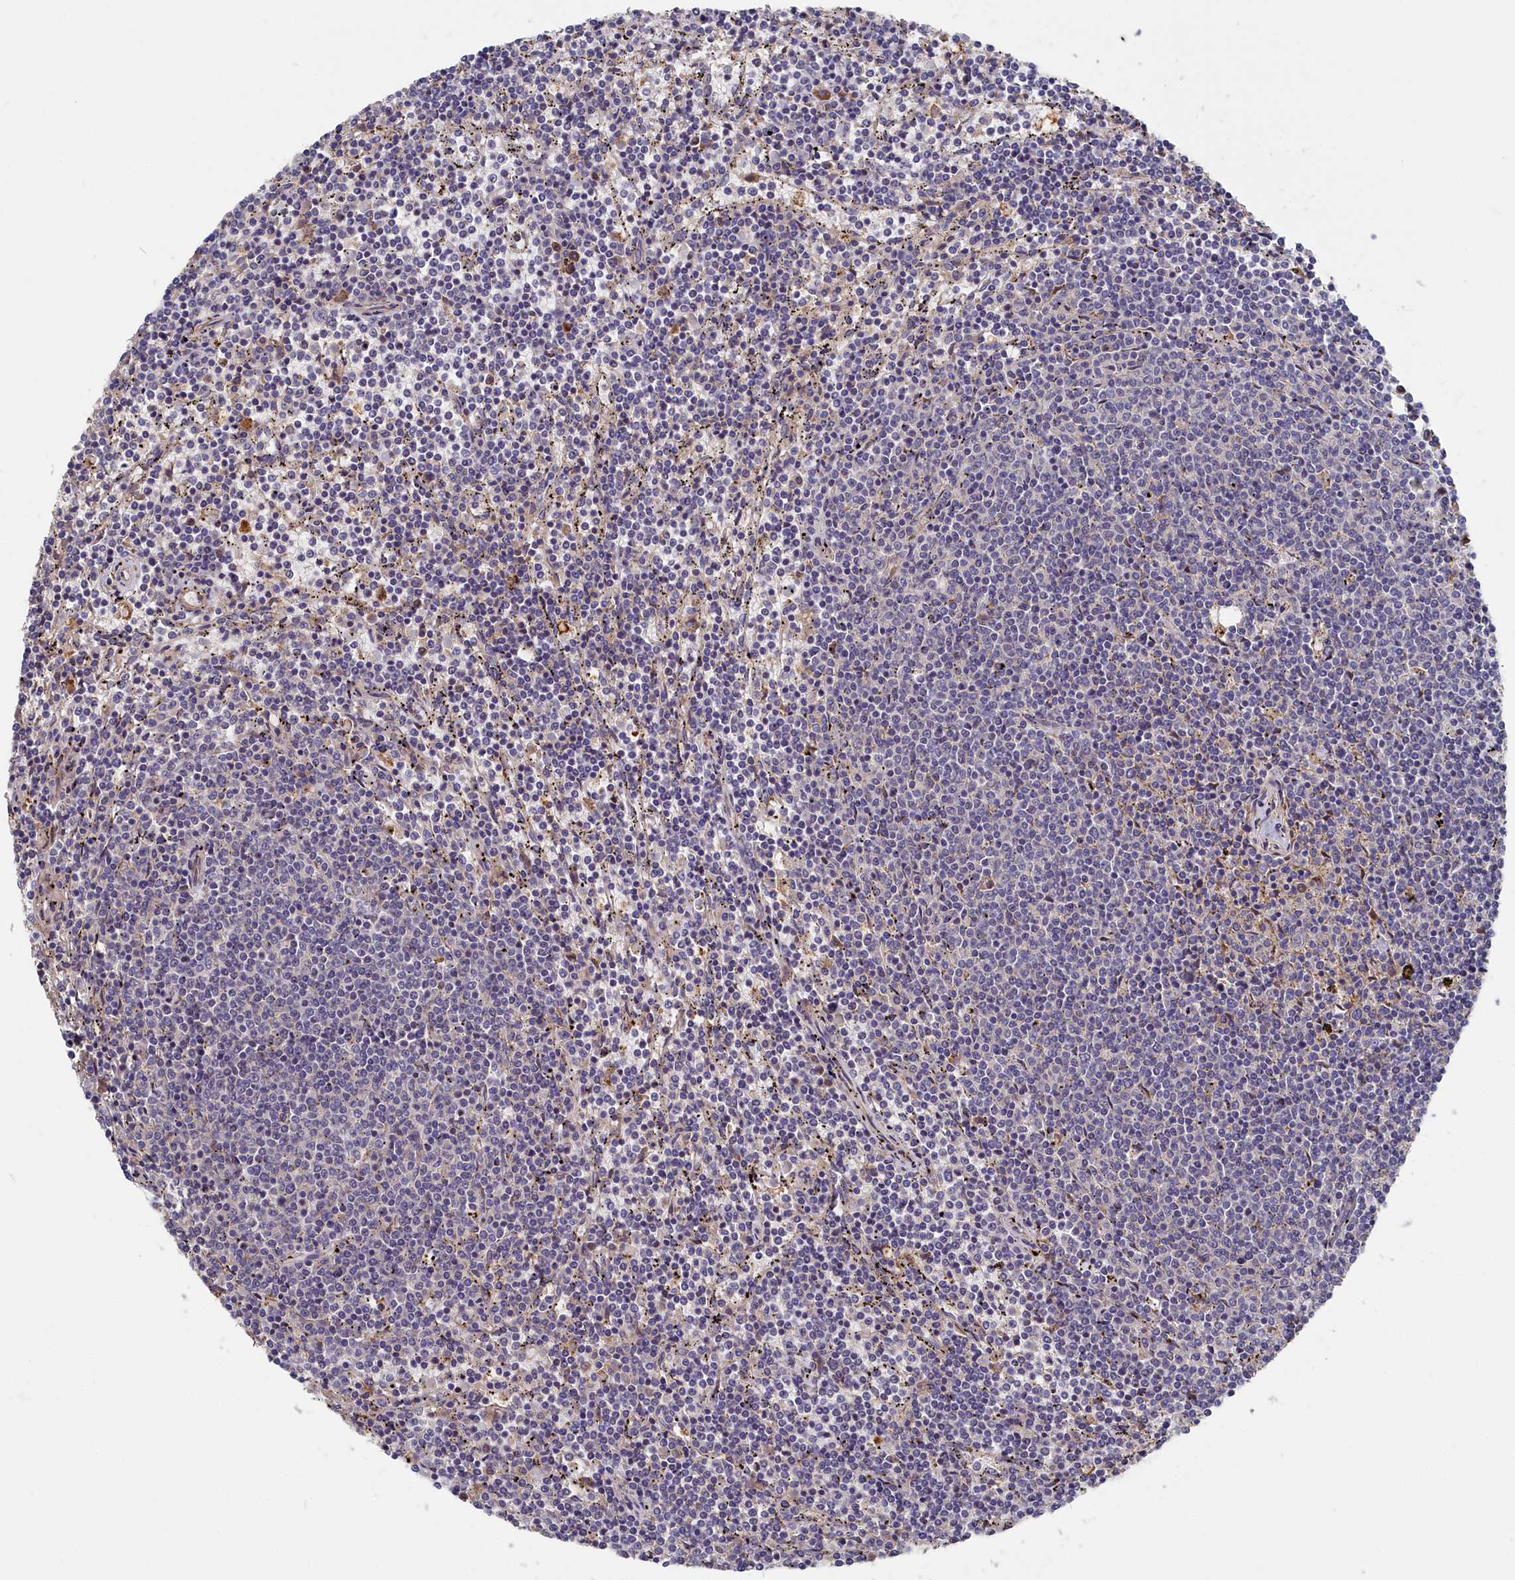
{"staining": {"intensity": "negative", "quantity": "none", "location": "none"}, "tissue": "lymphoma", "cell_type": "Tumor cells", "image_type": "cancer", "snomed": [{"axis": "morphology", "description": "Malignant lymphoma, non-Hodgkin's type, Low grade"}, {"axis": "topography", "description": "Spleen"}], "caption": "Micrograph shows no protein expression in tumor cells of low-grade malignant lymphoma, non-Hodgkin's type tissue.", "gene": "CYB5D2", "patient": {"sex": "female", "age": 50}}